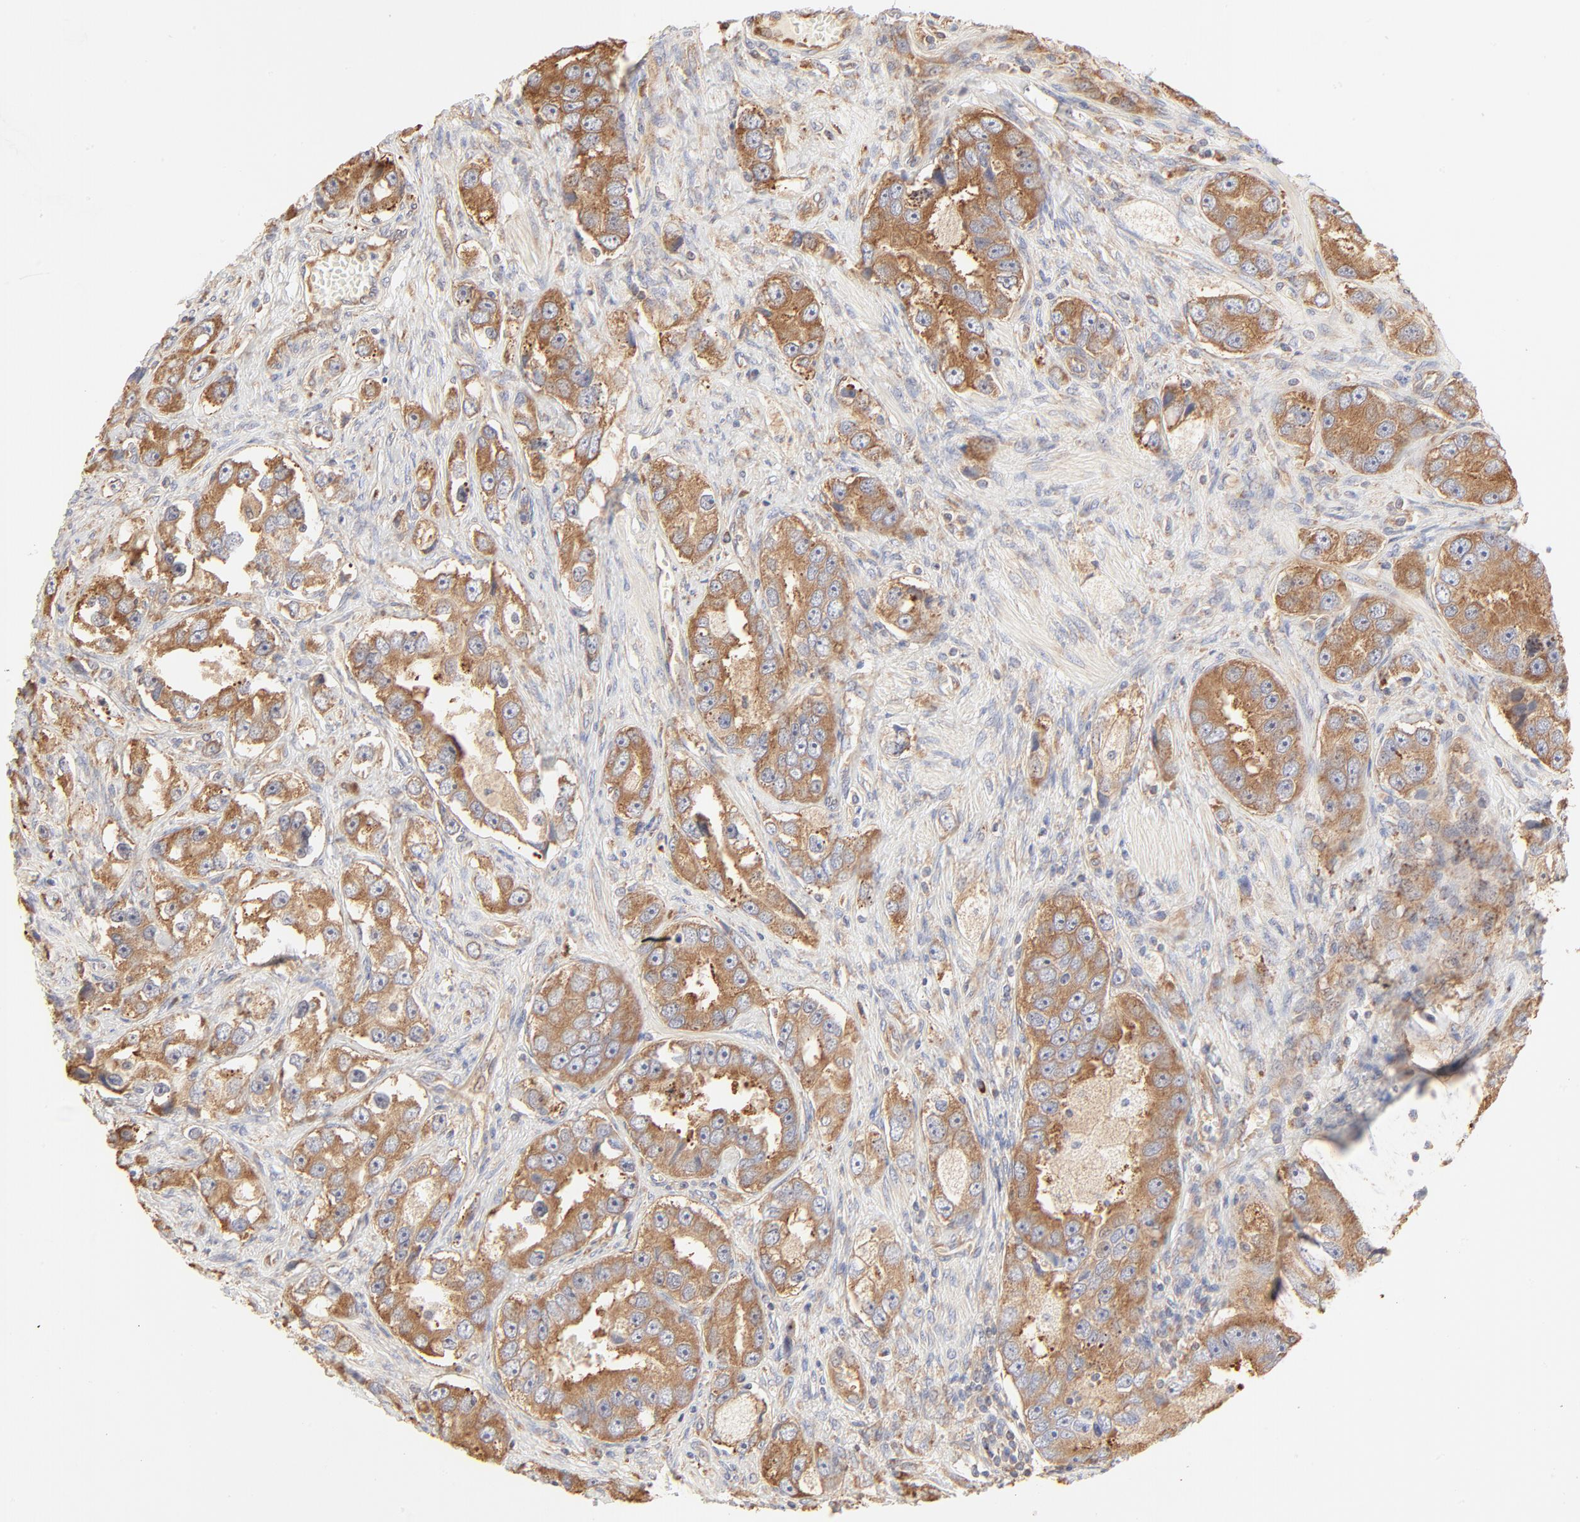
{"staining": {"intensity": "moderate", "quantity": ">75%", "location": "cytoplasmic/membranous"}, "tissue": "prostate cancer", "cell_type": "Tumor cells", "image_type": "cancer", "snomed": [{"axis": "morphology", "description": "Adenocarcinoma, High grade"}, {"axis": "topography", "description": "Prostate"}], "caption": "Immunohistochemical staining of human prostate high-grade adenocarcinoma displays medium levels of moderate cytoplasmic/membranous protein staining in approximately >75% of tumor cells.", "gene": "RPS20", "patient": {"sex": "male", "age": 63}}